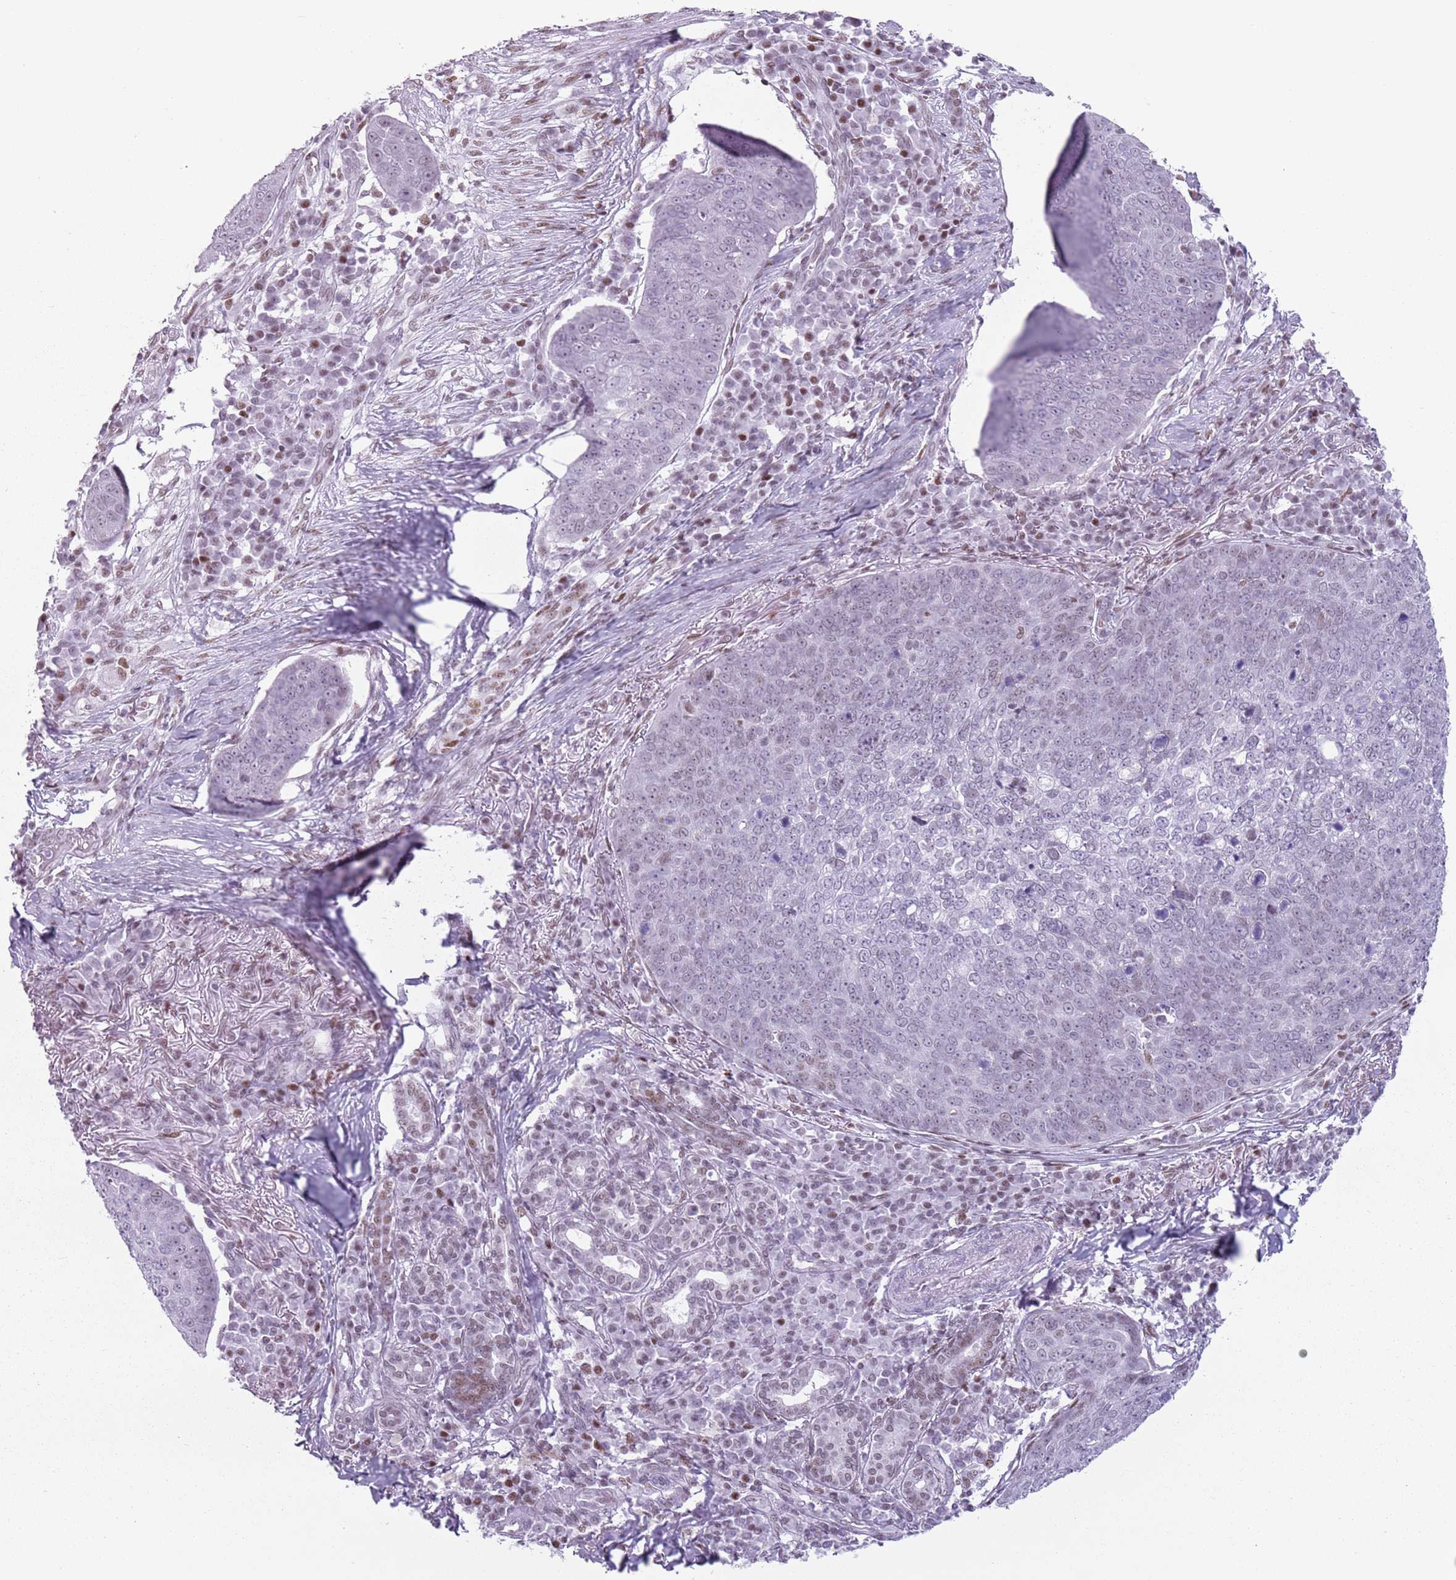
{"staining": {"intensity": "weak", "quantity": "<25%", "location": "nuclear"}, "tissue": "skin cancer", "cell_type": "Tumor cells", "image_type": "cancer", "snomed": [{"axis": "morphology", "description": "Squamous cell carcinoma, NOS"}, {"axis": "topography", "description": "Skin"}], "caption": "Immunohistochemistry (IHC) of human skin cancer (squamous cell carcinoma) exhibits no staining in tumor cells.", "gene": "FAM104B", "patient": {"sex": "male", "age": 71}}